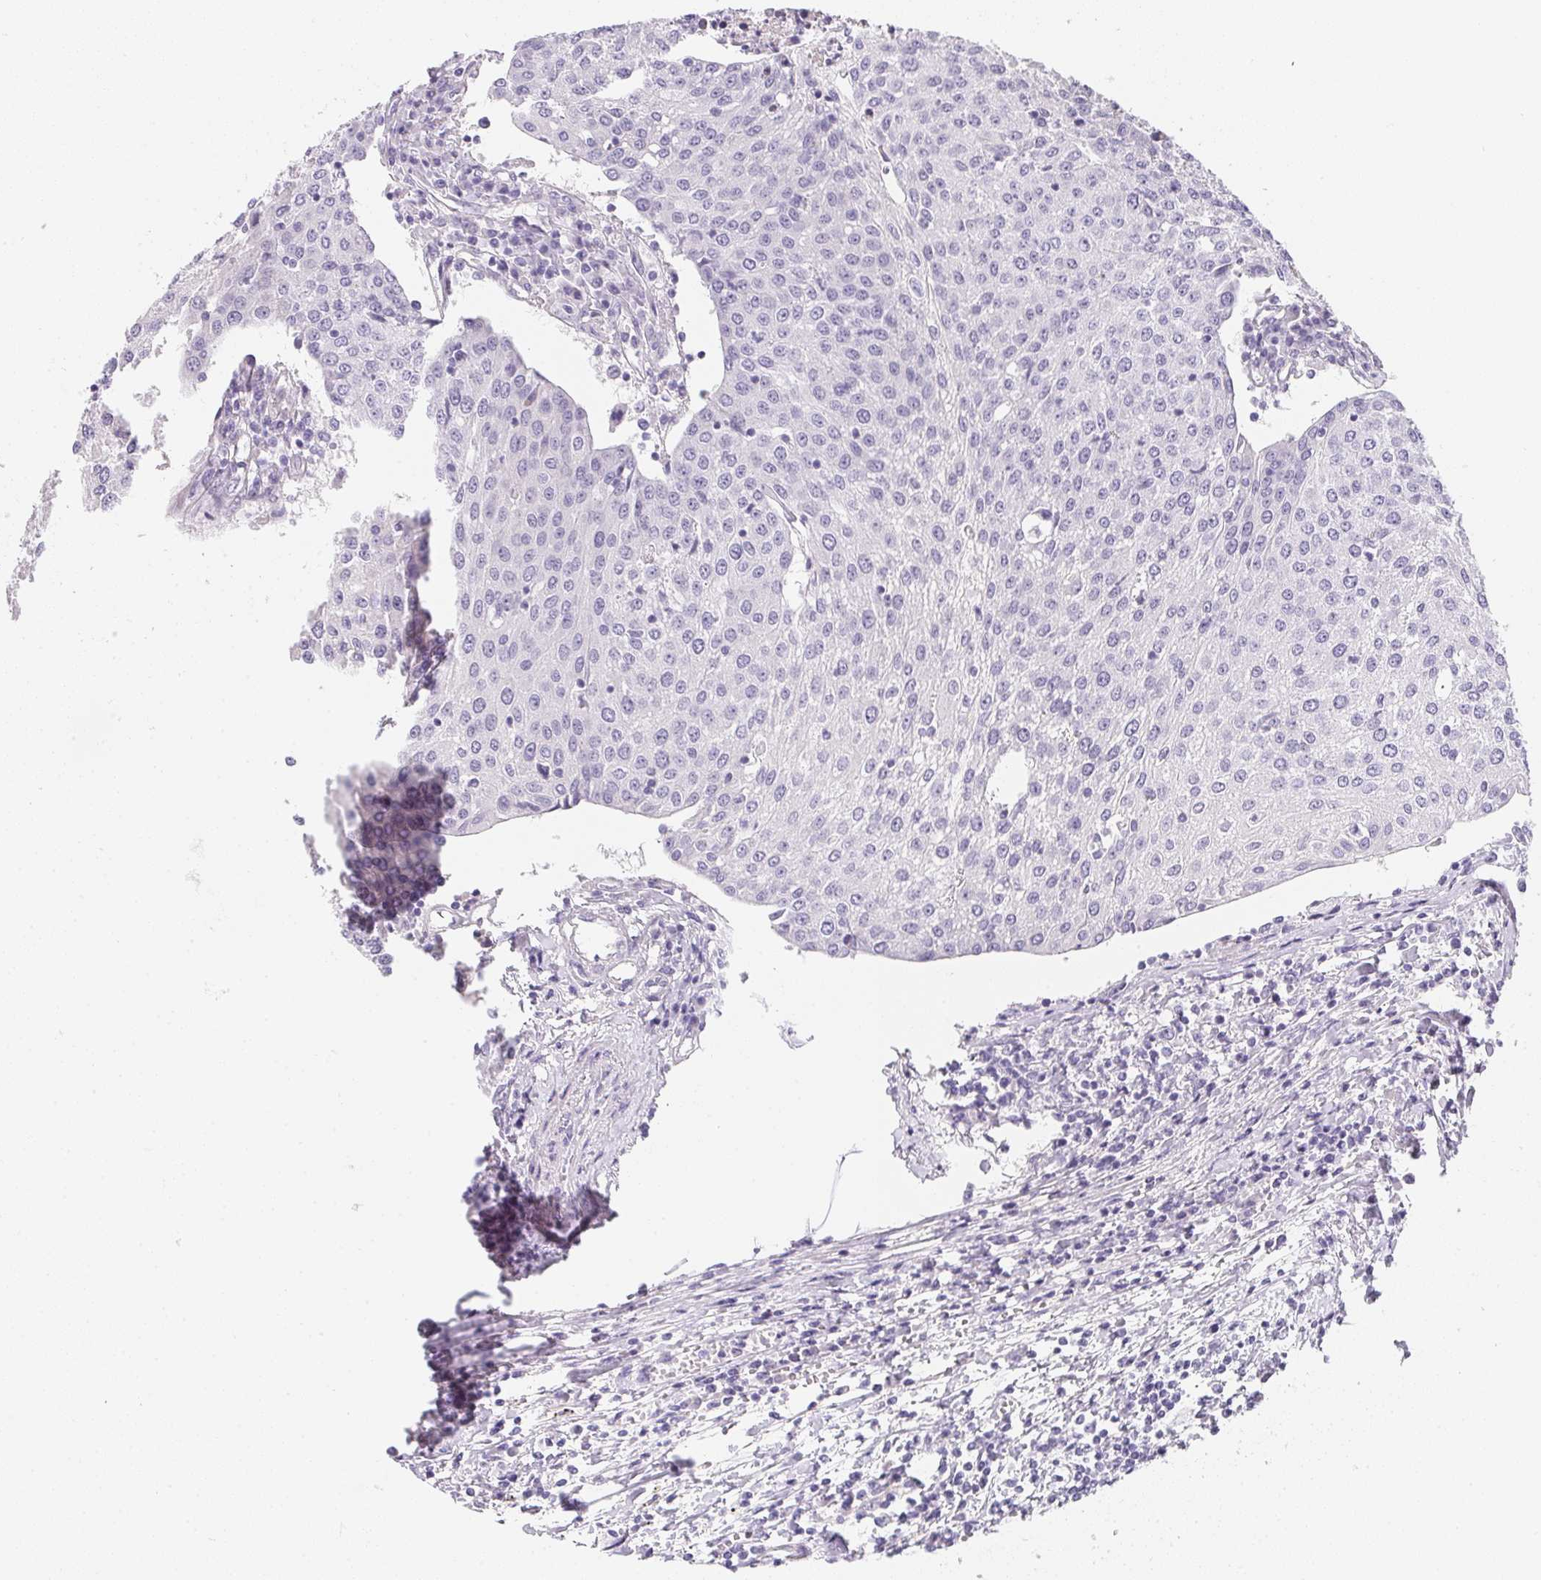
{"staining": {"intensity": "negative", "quantity": "none", "location": "none"}, "tissue": "urothelial cancer", "cell_type": "Tumor cells", "image_type": "cancer", "snomed": [{"axis": "morphology", "description": "Urothelial carcinoma, High grade"}, {"axis": "topography", "description": "Urinary bladder"}], "caption": "Human high-grade urothelial carcinoma stained for a protein using IHC reveals no positivity in tumor cells.", "gene": "MAP1A", "patient": {"sex": "female", "age": 85}}